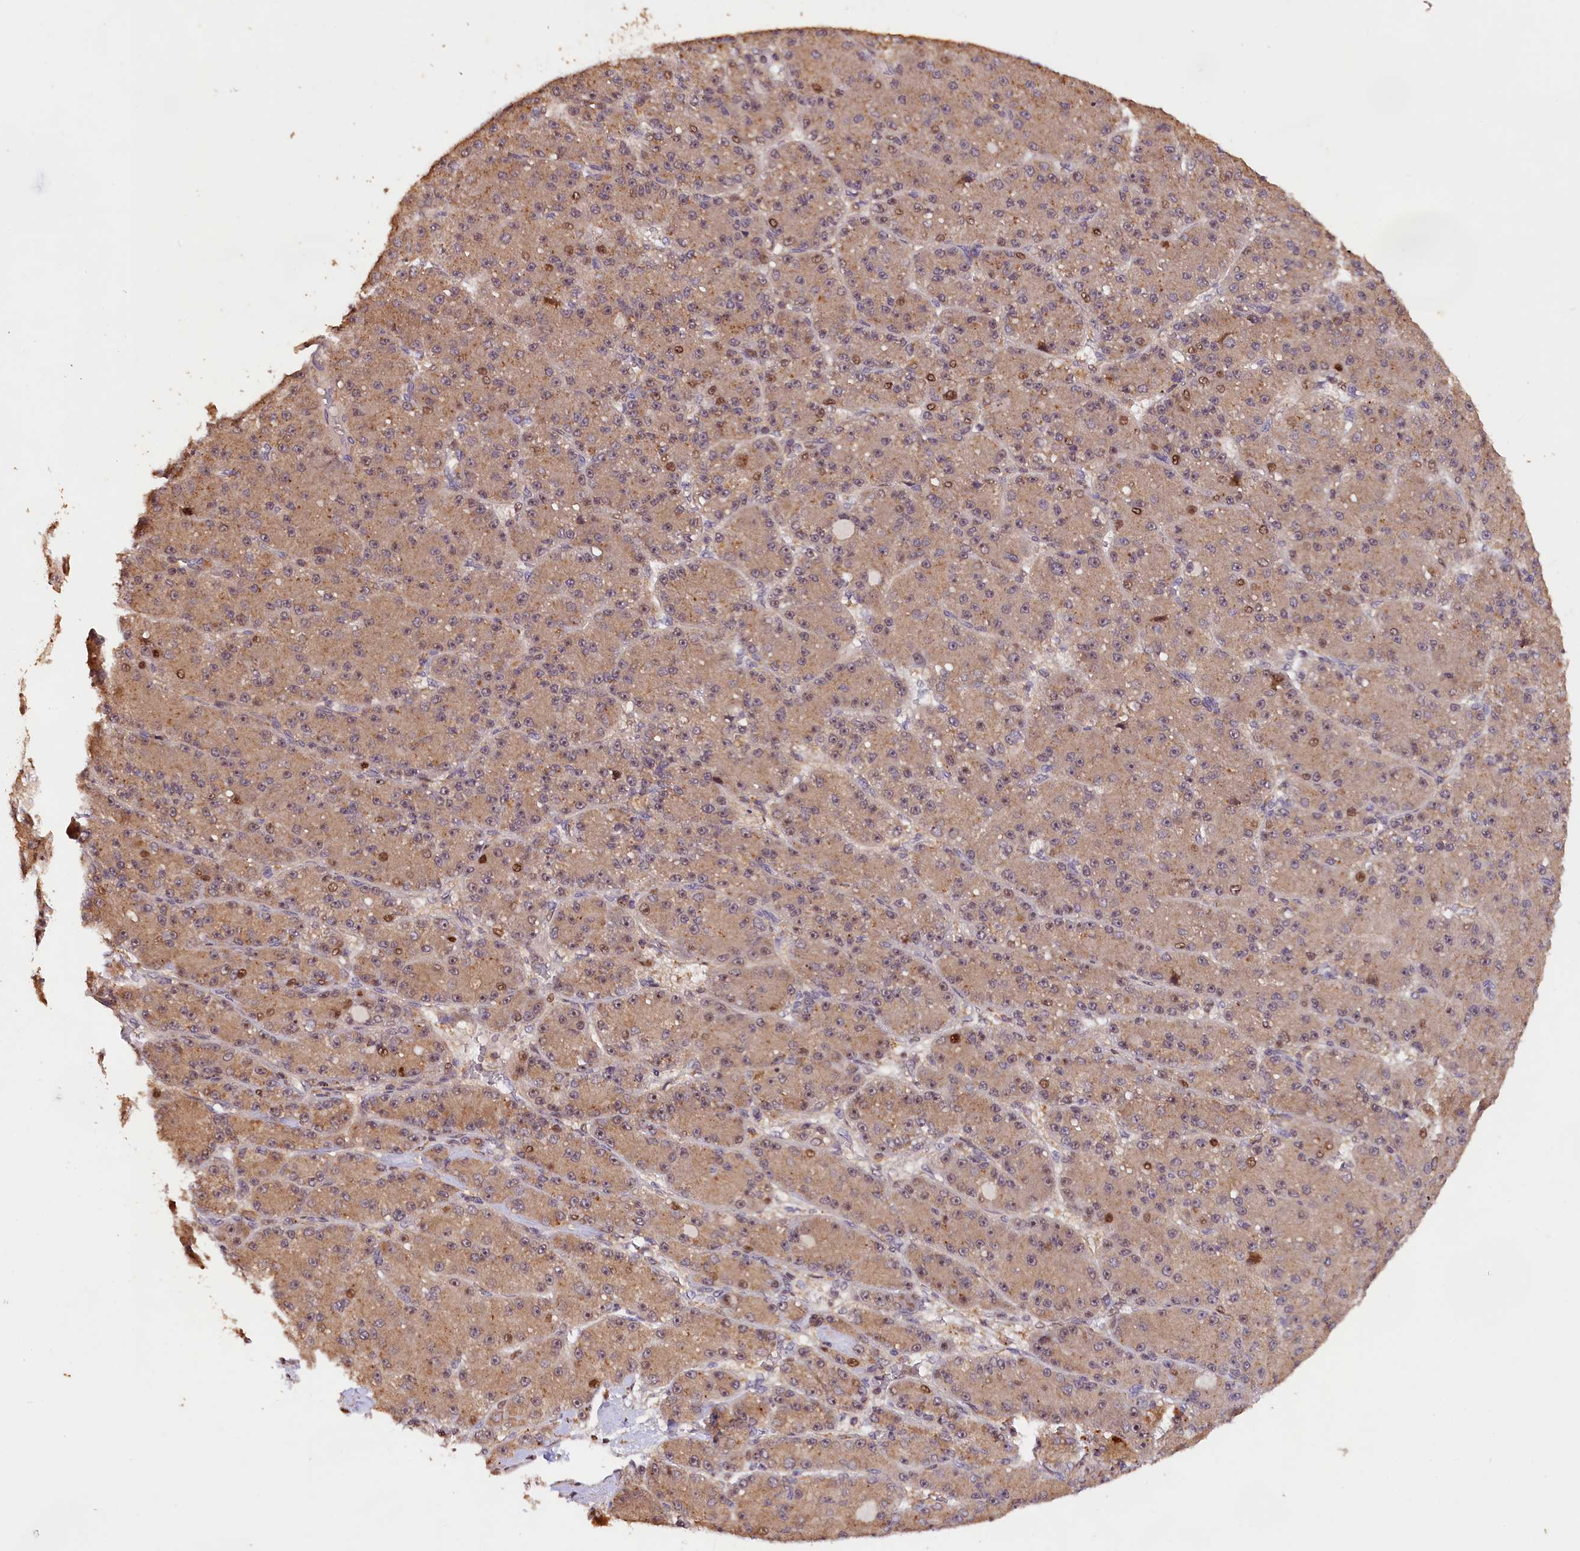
{"staining": {"intensity": "moderate", "quantity": ">75%", "location": "cytoplasmic/membranous,nuclear"}, "tissue": "liver cancer", "cell_type": "Tumor cells", "image_type": "cancer", "snomed": [{"axis": "morphology", "description": "Carcinoma, Hepatocellular, NOS"}, {"axis": "topography", "description": "Liver"}], "caption": "Liver cancer (hepatocellular carcinoma) was stained to show a protein in brown. There is medium levels of moderate cytoplasmic/membranous and nuclear staining in approximately >75% of tumor cells. Nuclei are stained in blue.", "gene": "PHAF1", "patient": {"sex": "male", "age": 67}}